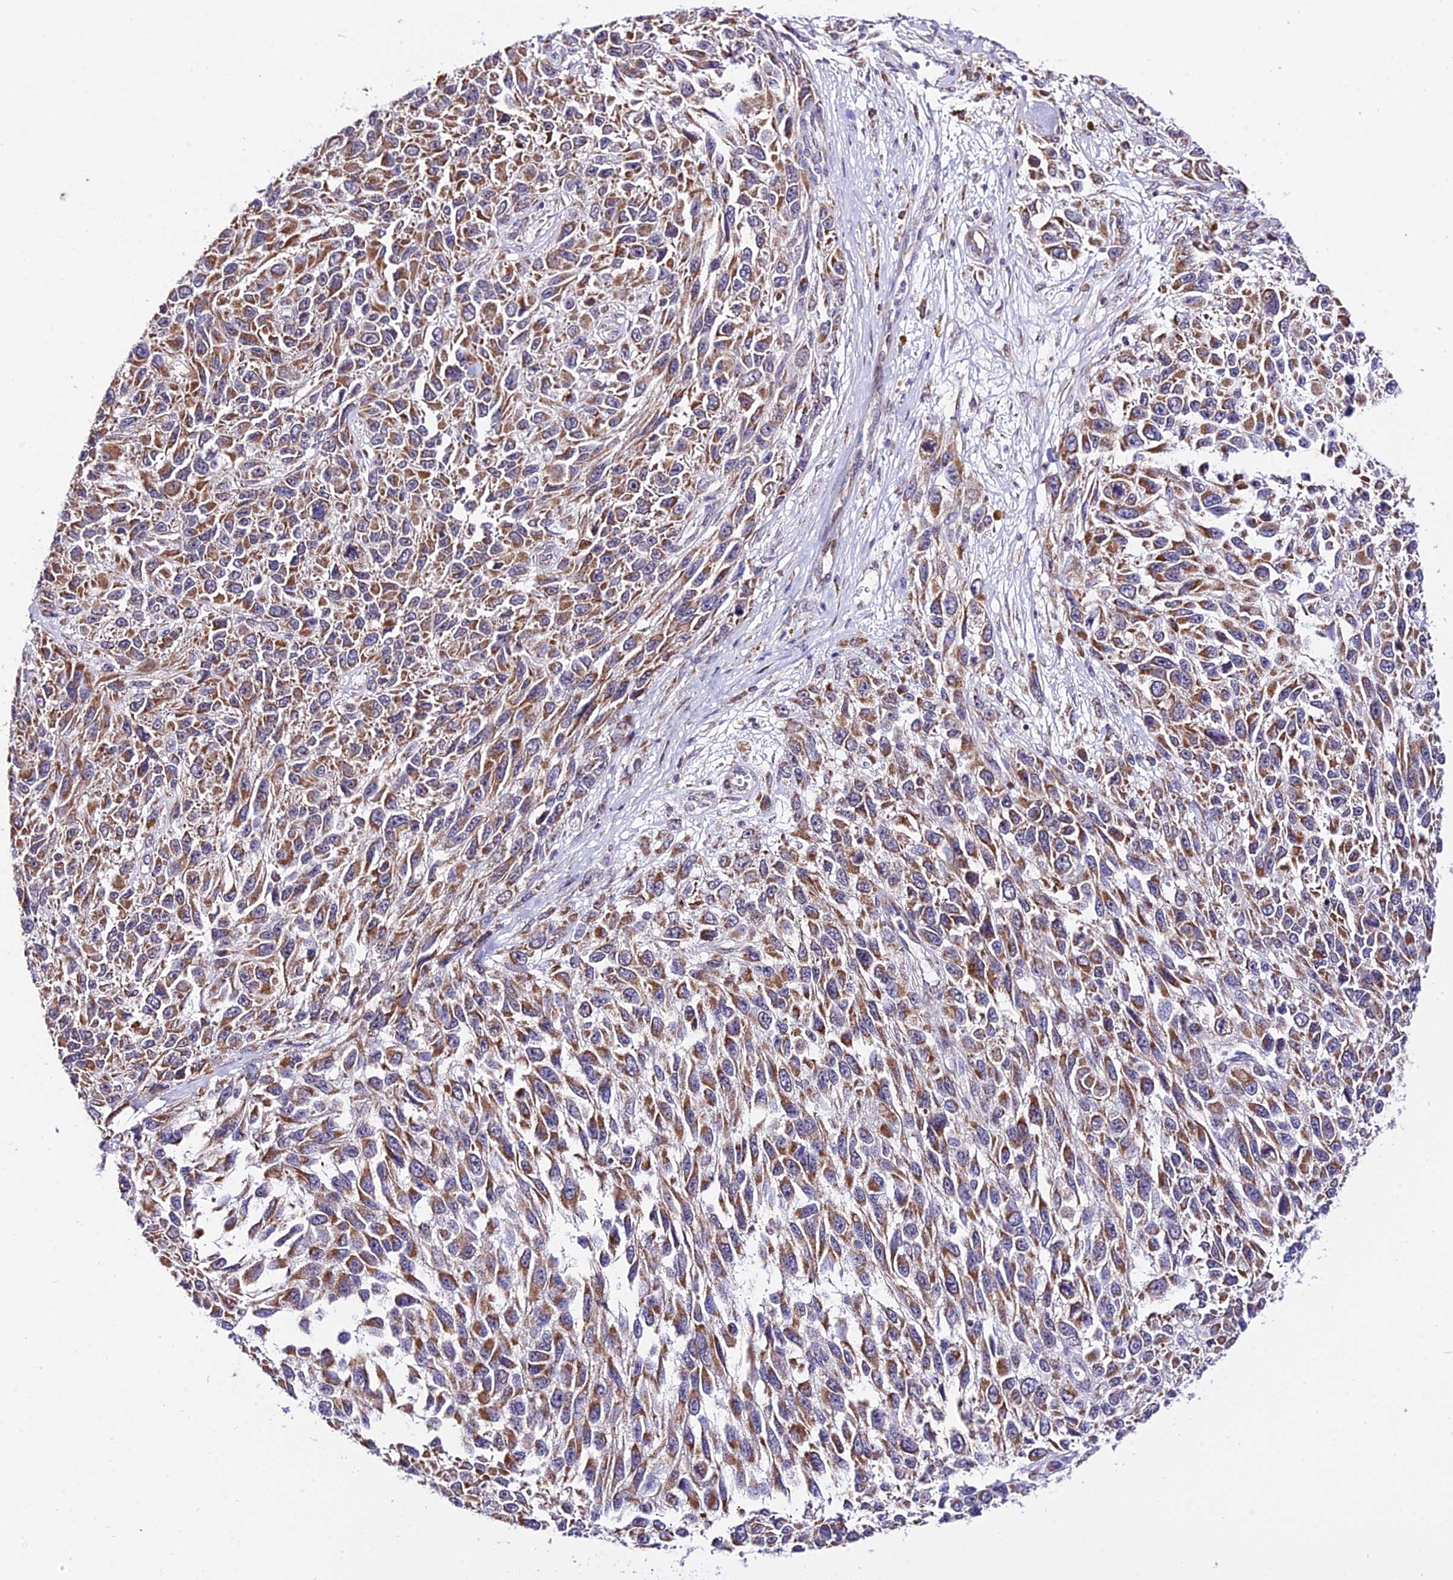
{"staining": {"intensity": "moderate", "quantity": ">75%", "location": "cytoplasmic/membranous"}, "tissue": "melanoma", "cell_type": "Tumor cells", "image_type": "cancer", "snomed": [{"axis": "morphology", "description": "Malignant melanoma, NOS"}, {"axis": "topography", "description": "Skin"}], "caption": "Immunohistochemistry micrograph of neoplastic tissue: melanoma stained using IHC demonstrates medium levels of moderate protein expression localized specifically in the cytoplasmic/membranous of tumor cells, appearing as a cytoplasmic/membranous brown color.", "gene": "ATP5PB", "patient": {"sex": "female", "age": 96}}